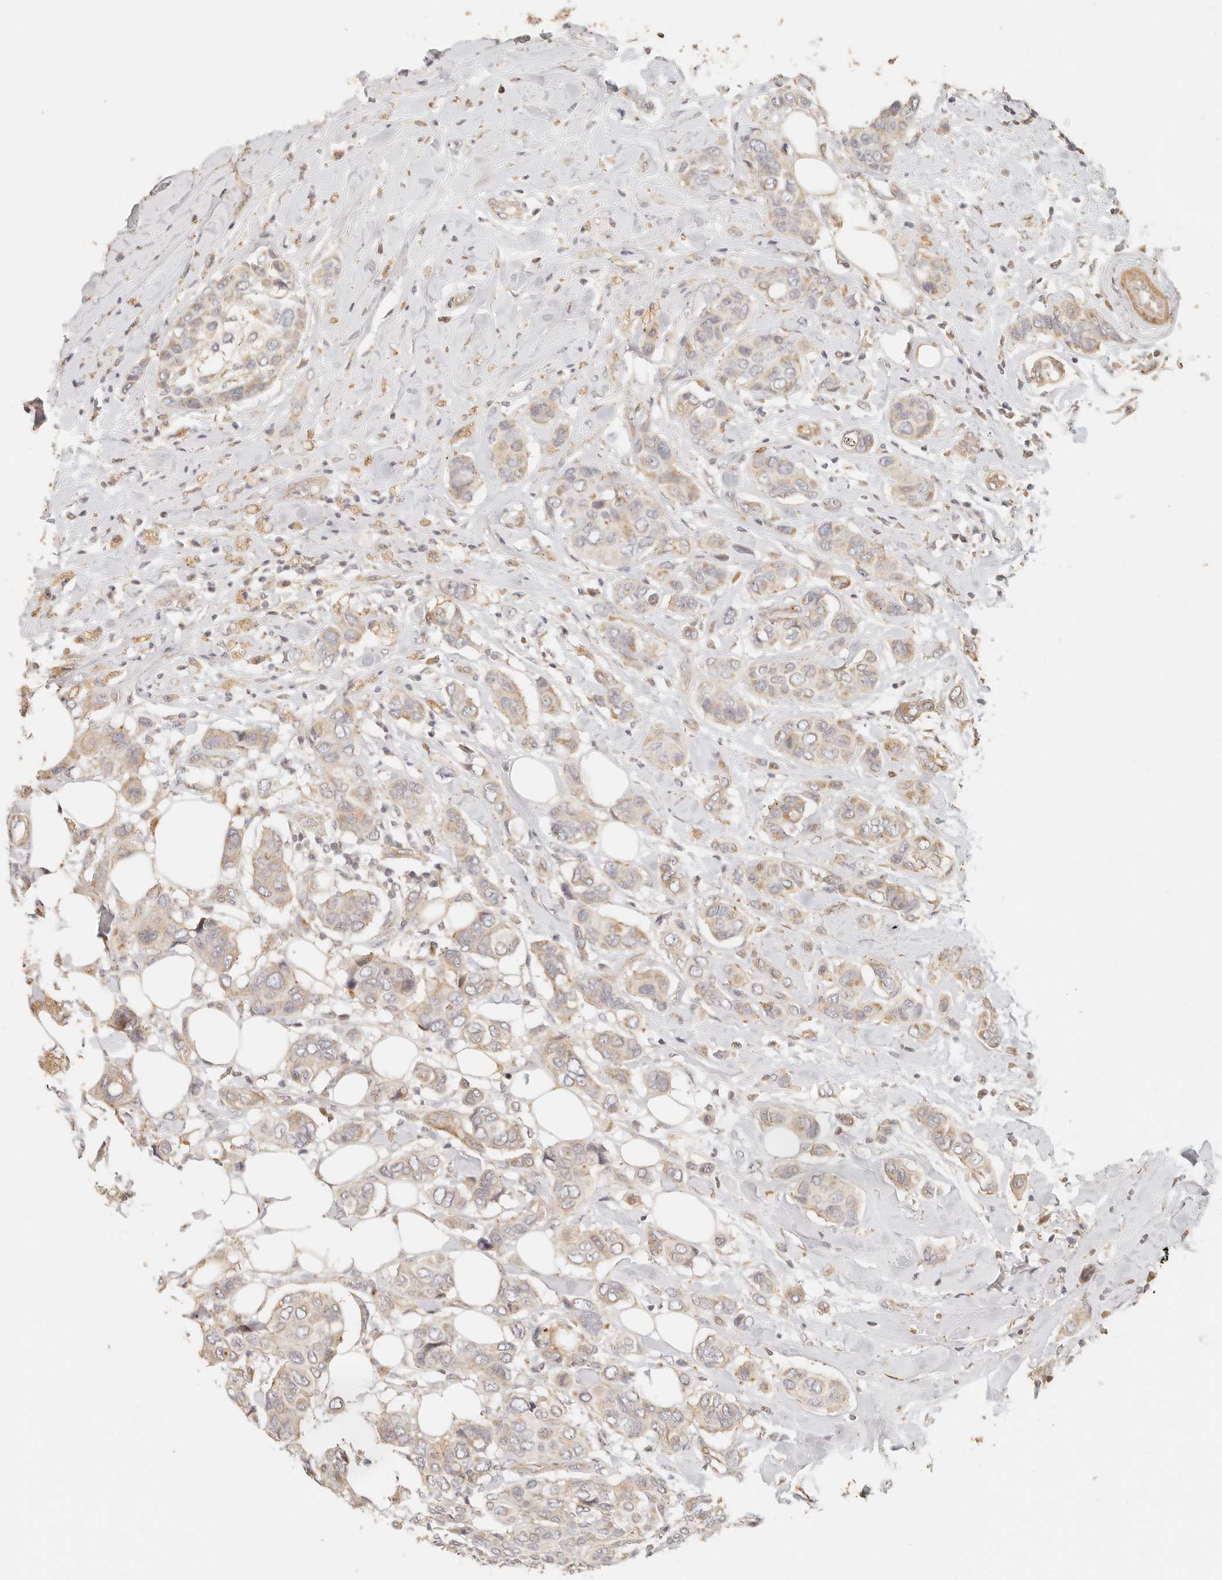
{"staining": {"intensity": "weak", "quantity": "25%-75%", "location": "cytoplasmic/membranous"}, "tissue": "breast cancer", "cell_type": "Tumor cells", "image_type": "cancer", "snomed": [{"axis": "morphology", "description": "Lobular carcinoma"}, {"axis": "topography", "description": "Breast"}], "caption": "A histopathology image of breast cancer (lobular carcinoma) stained for a protein exhibits weak cytoplasmic/membranous brown staining in tumor cells.", "gene": "PTPN22", "patient": {"sex": "female", "age": 51}}